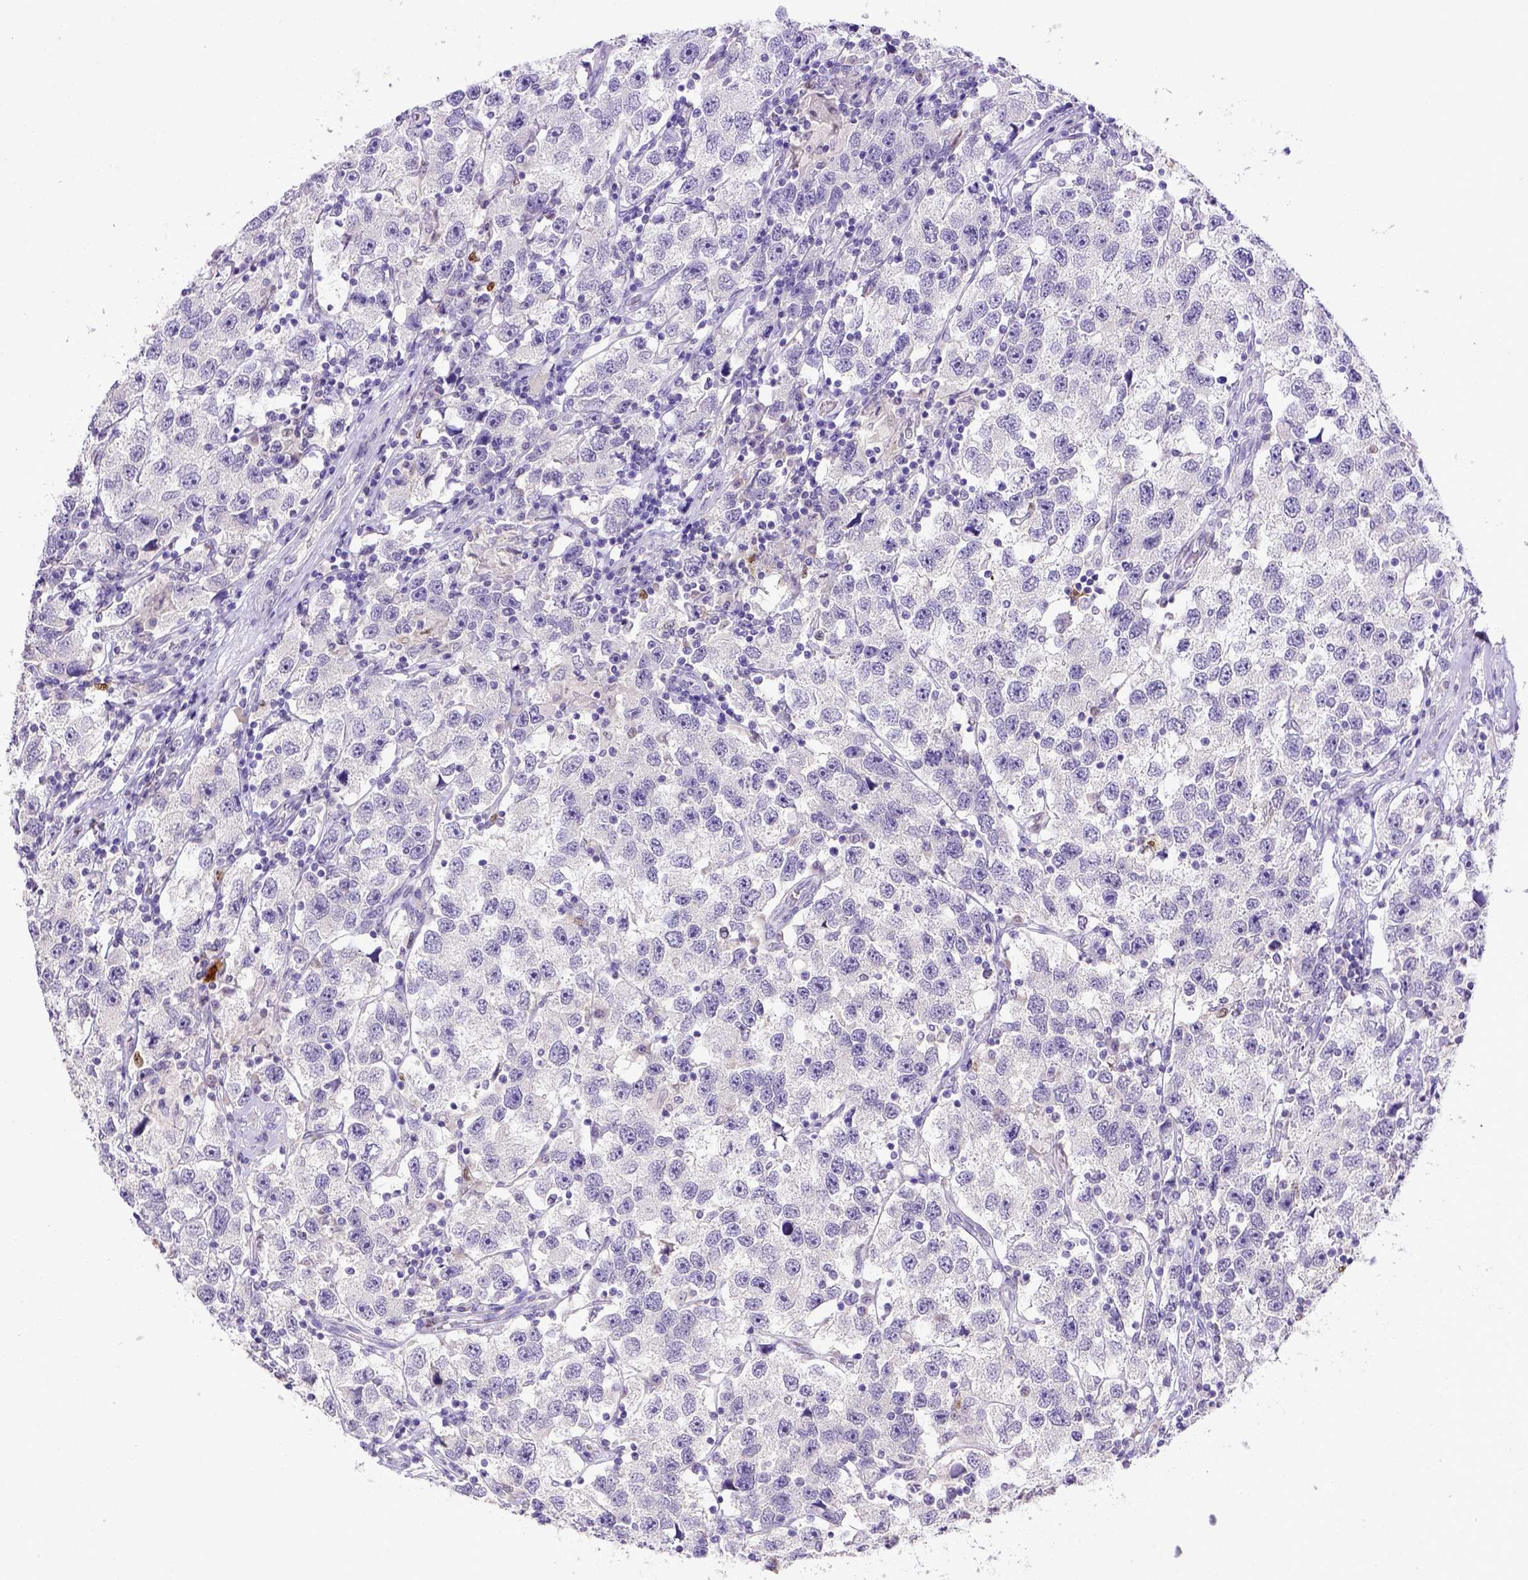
{"staining": {"intensity": "negative", "quantity": "none", "location": "none"}, "tissue": "testis cancer", "cell_type": "Tumor cells", "image_type": "cancer", "snomed": [{"axis": "morphology", "description": "Seminoma, NOS"}, {"axis": "topography", "description": "Testis"}], "caption": "Seminoma (testis) was stained to show a protein in brown. There is no significant positivity in tumor cells.", "gene": "CDKN1A", "patient": {"sex": "male", "age": 26}}